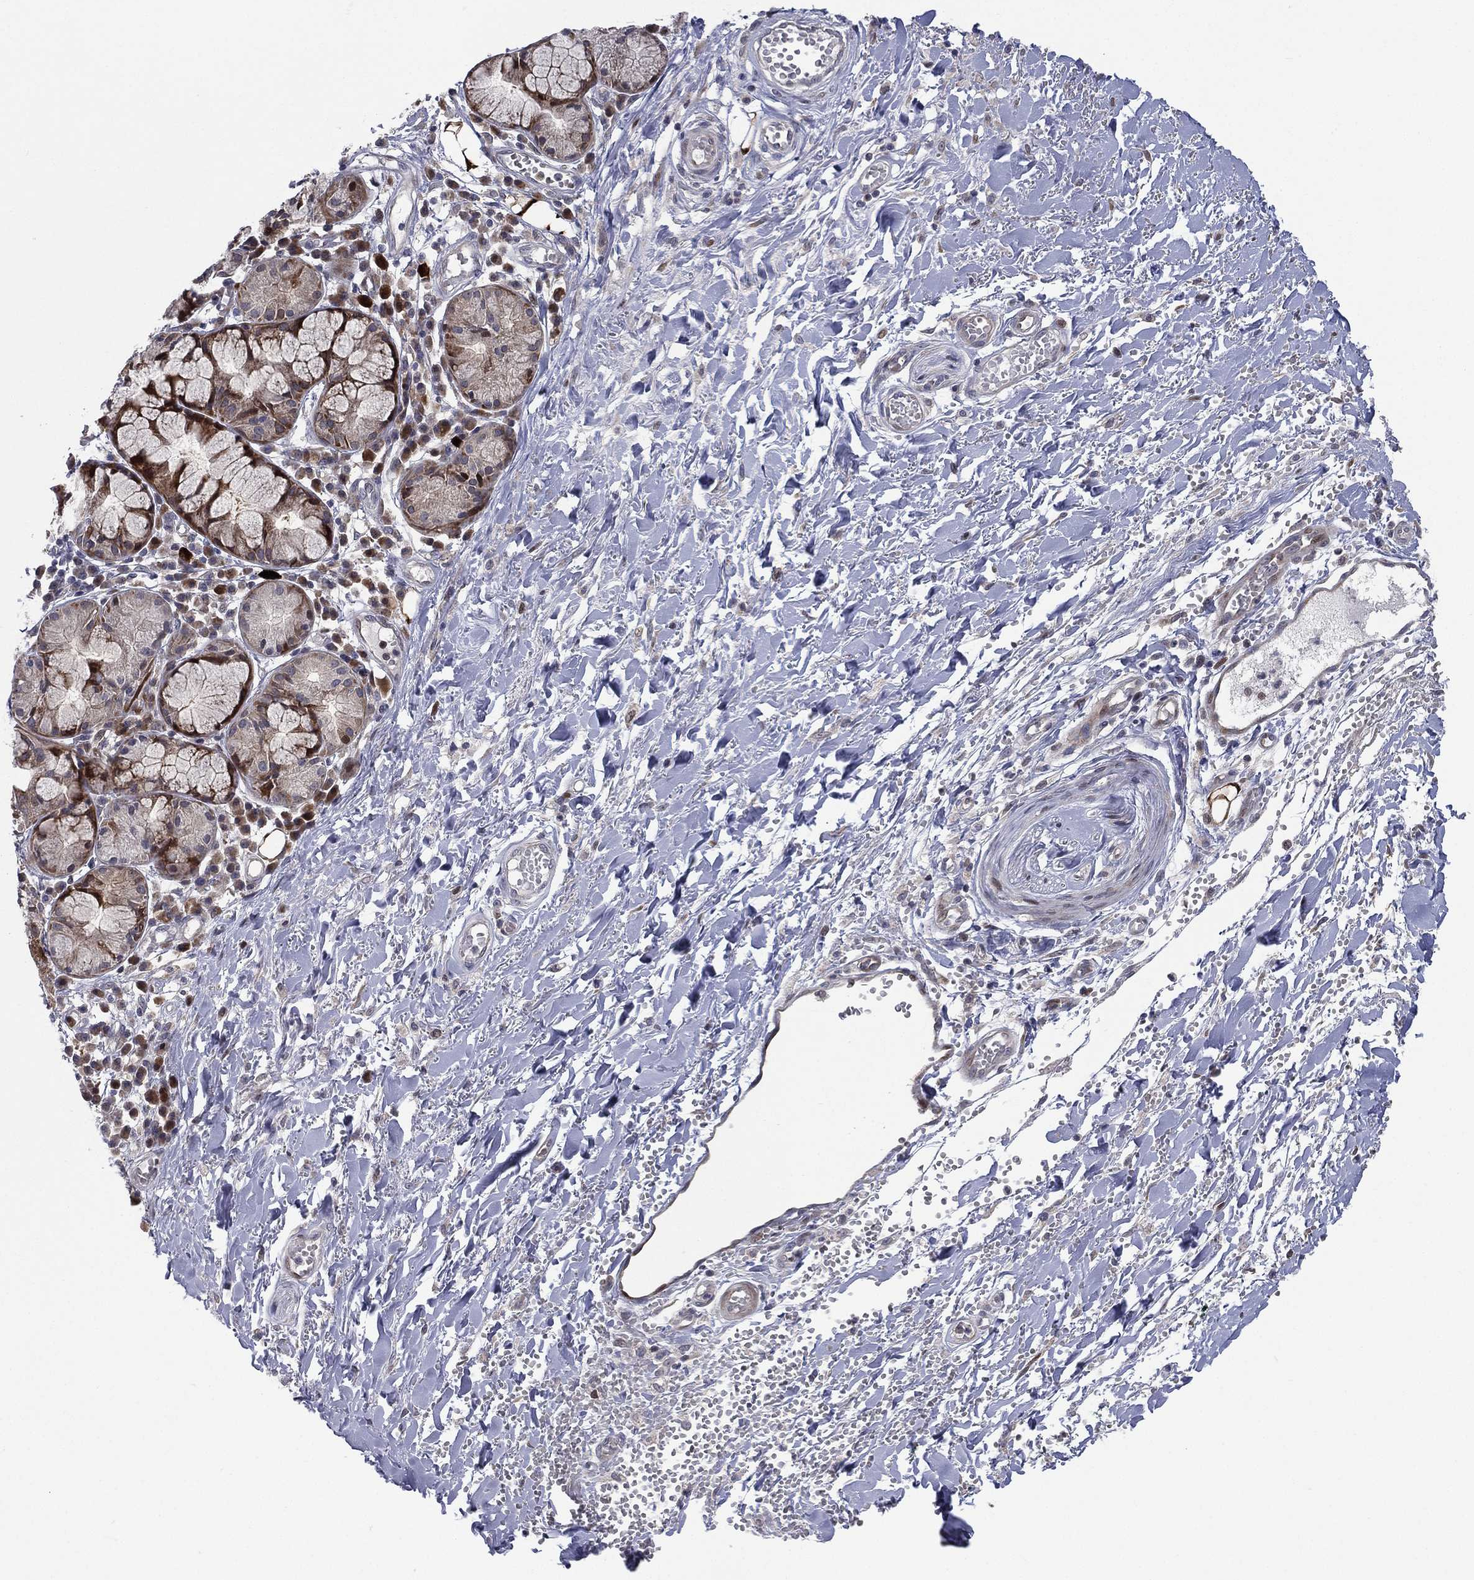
{"staining": {"intensity": "moderate", "quantity": "25%-75%", "location": "cytoplasmic/membranous,nuclear"}, "tissue": "adipose tissue", "cell_type": "Adipocytes", "image_type": "normal", "snomed": [{"axis": "morphology", "description": "Normal tissue, NOS"}, {"axis": "topography", "description": "Cartilage tissue"}], "caption": "Immunohistochemical staining of benign adipose tissue displays moderate cytoplasmic/membranous,nuclear protein expression in about 25%-75% of adipocytes.", "gene": "UTP14A", "patient": {"sex": "male", "age": 81}}